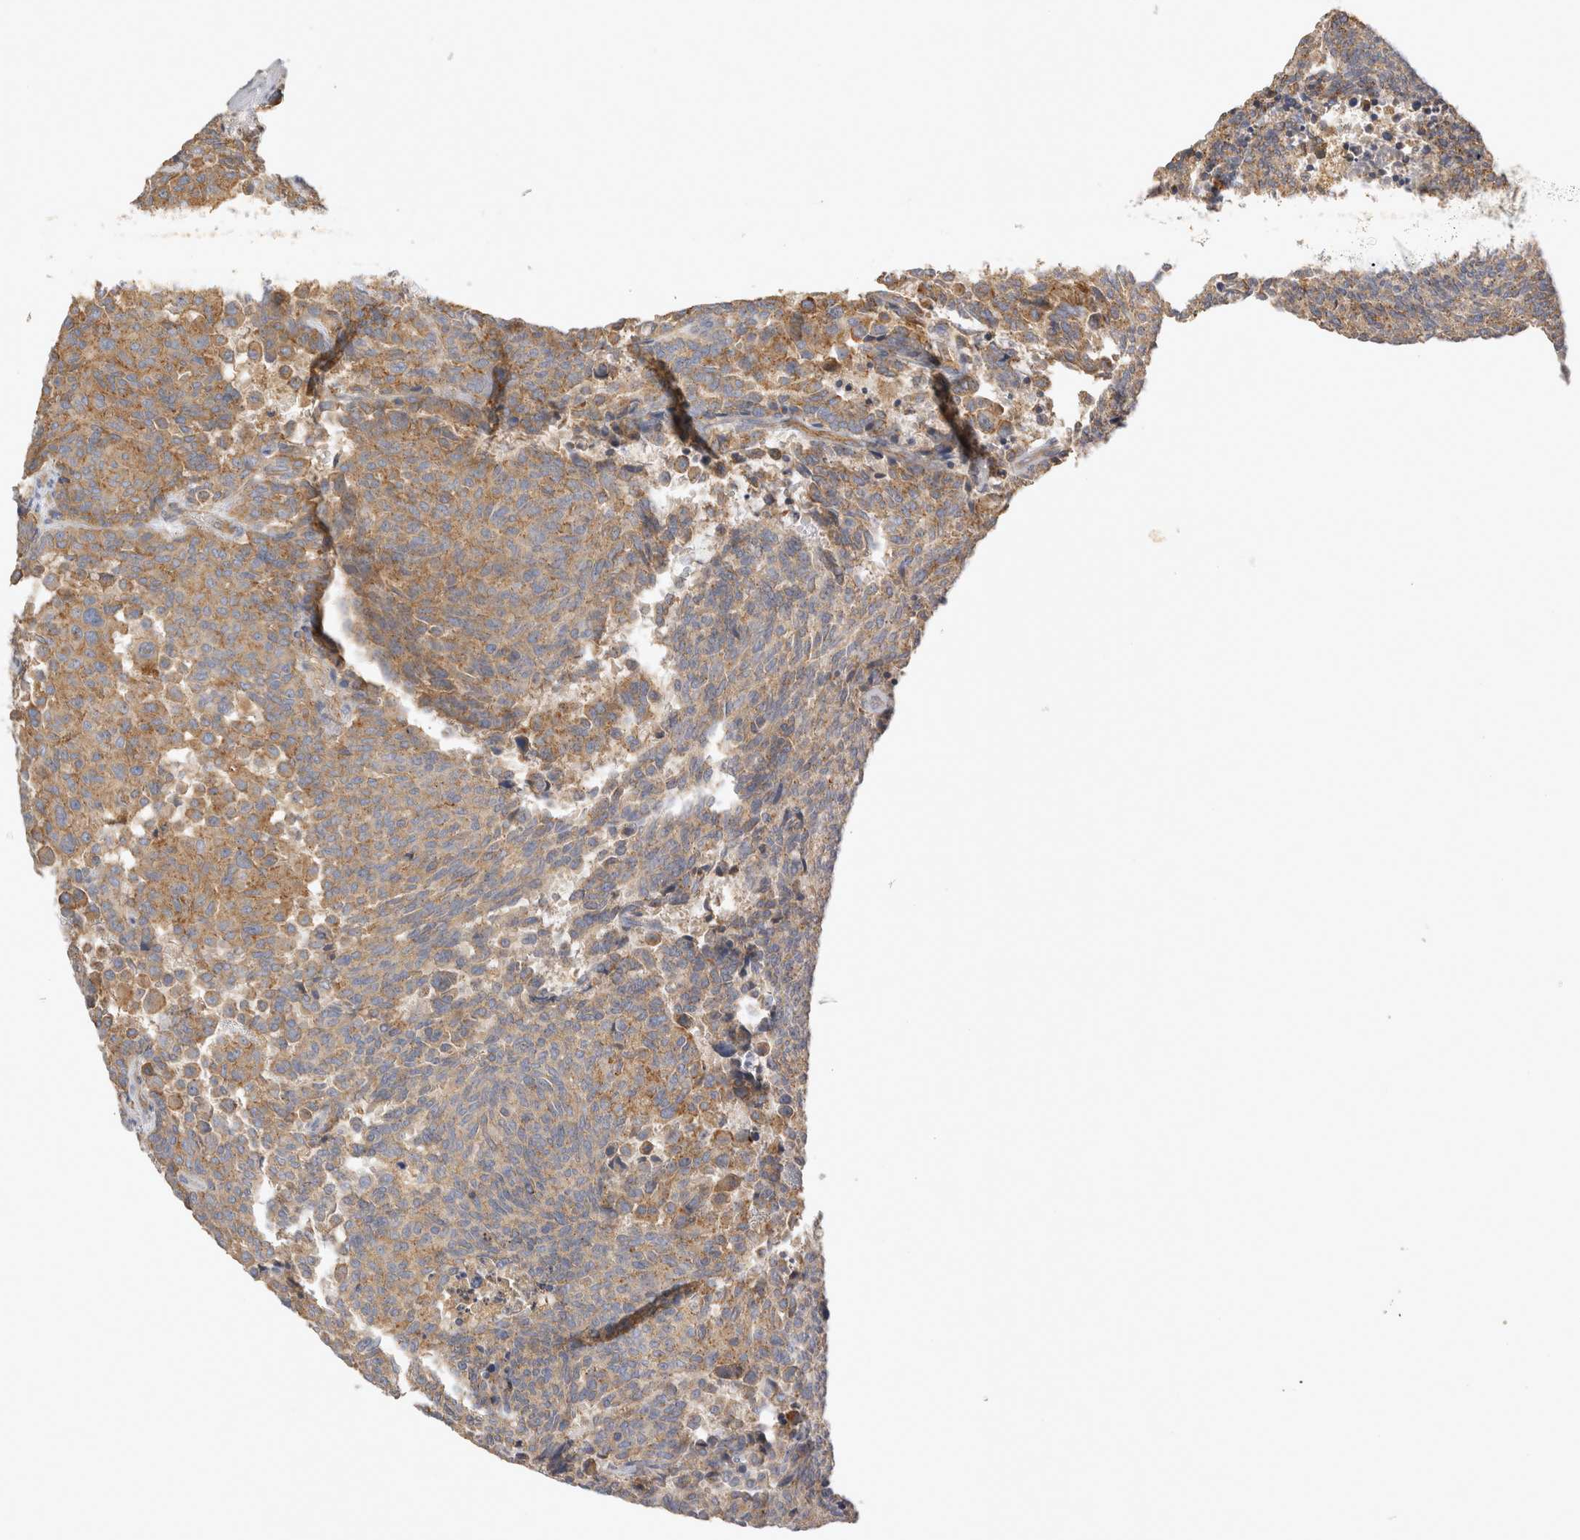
{"staining": {"intensity": "moderate", "quantity": "25%-75%", "location": "cytoplasmic/membranous"}, "tissue": "carcinoid", "cell_type": "Tumor cells", "image_type": "cancer", "snomed": [{"axis": "morphology", "description": "Carcinoid, malignant, NOS"}, {"axis": "topography", "description": "Pancreas"}], "caption": "Human carcinoid stained for a protein (brown) displays moderate cytoplasmic/membranous positive staining in about 25%-75% of tumor cells.", "gene": "CHMP6", "patient": {"sex": "female", "age": 54}}